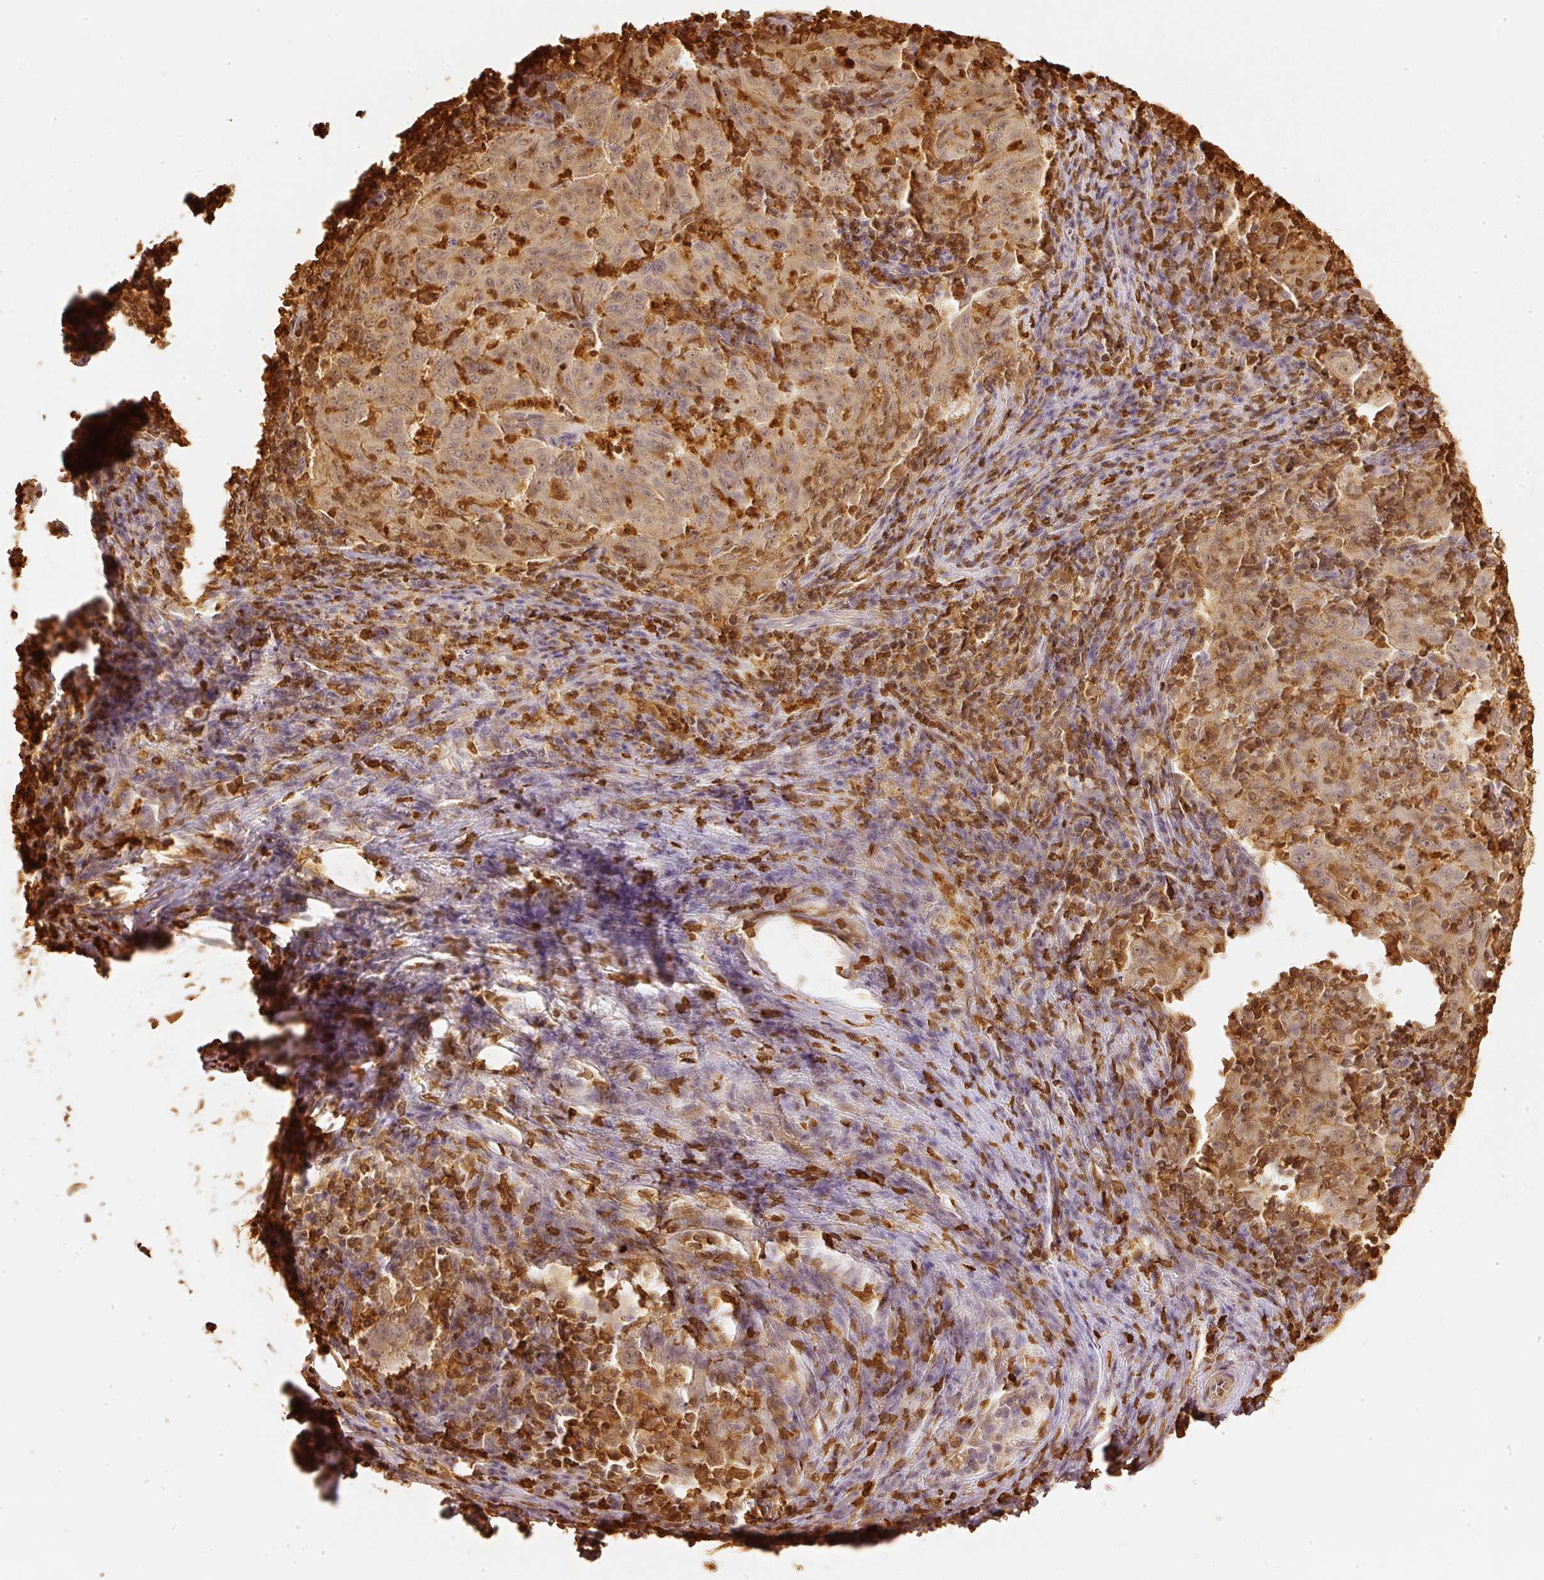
{"staining": {"intensity": "weak", "quantity": ">75%", "location": "cytoplasmic/membranous,nuclear"}, "tissue": "pancreatic cancer", "cell_type": "Tumor cells", "image_type": "cancer", "snomed": [{"axis": "morphology", "description": "Adenocarcinoma, NOS"}, {"axis": "topography", "description": "Pancreas"}], "caption": "This micrograph exhibits IHC staining of pancreatic cancer, with low weak cytoplasmic/membranous and nuclear positivity in about >75% of tumor cells.", "gene": "PFN1", "patient": {"sex": "male", "age": 63}}